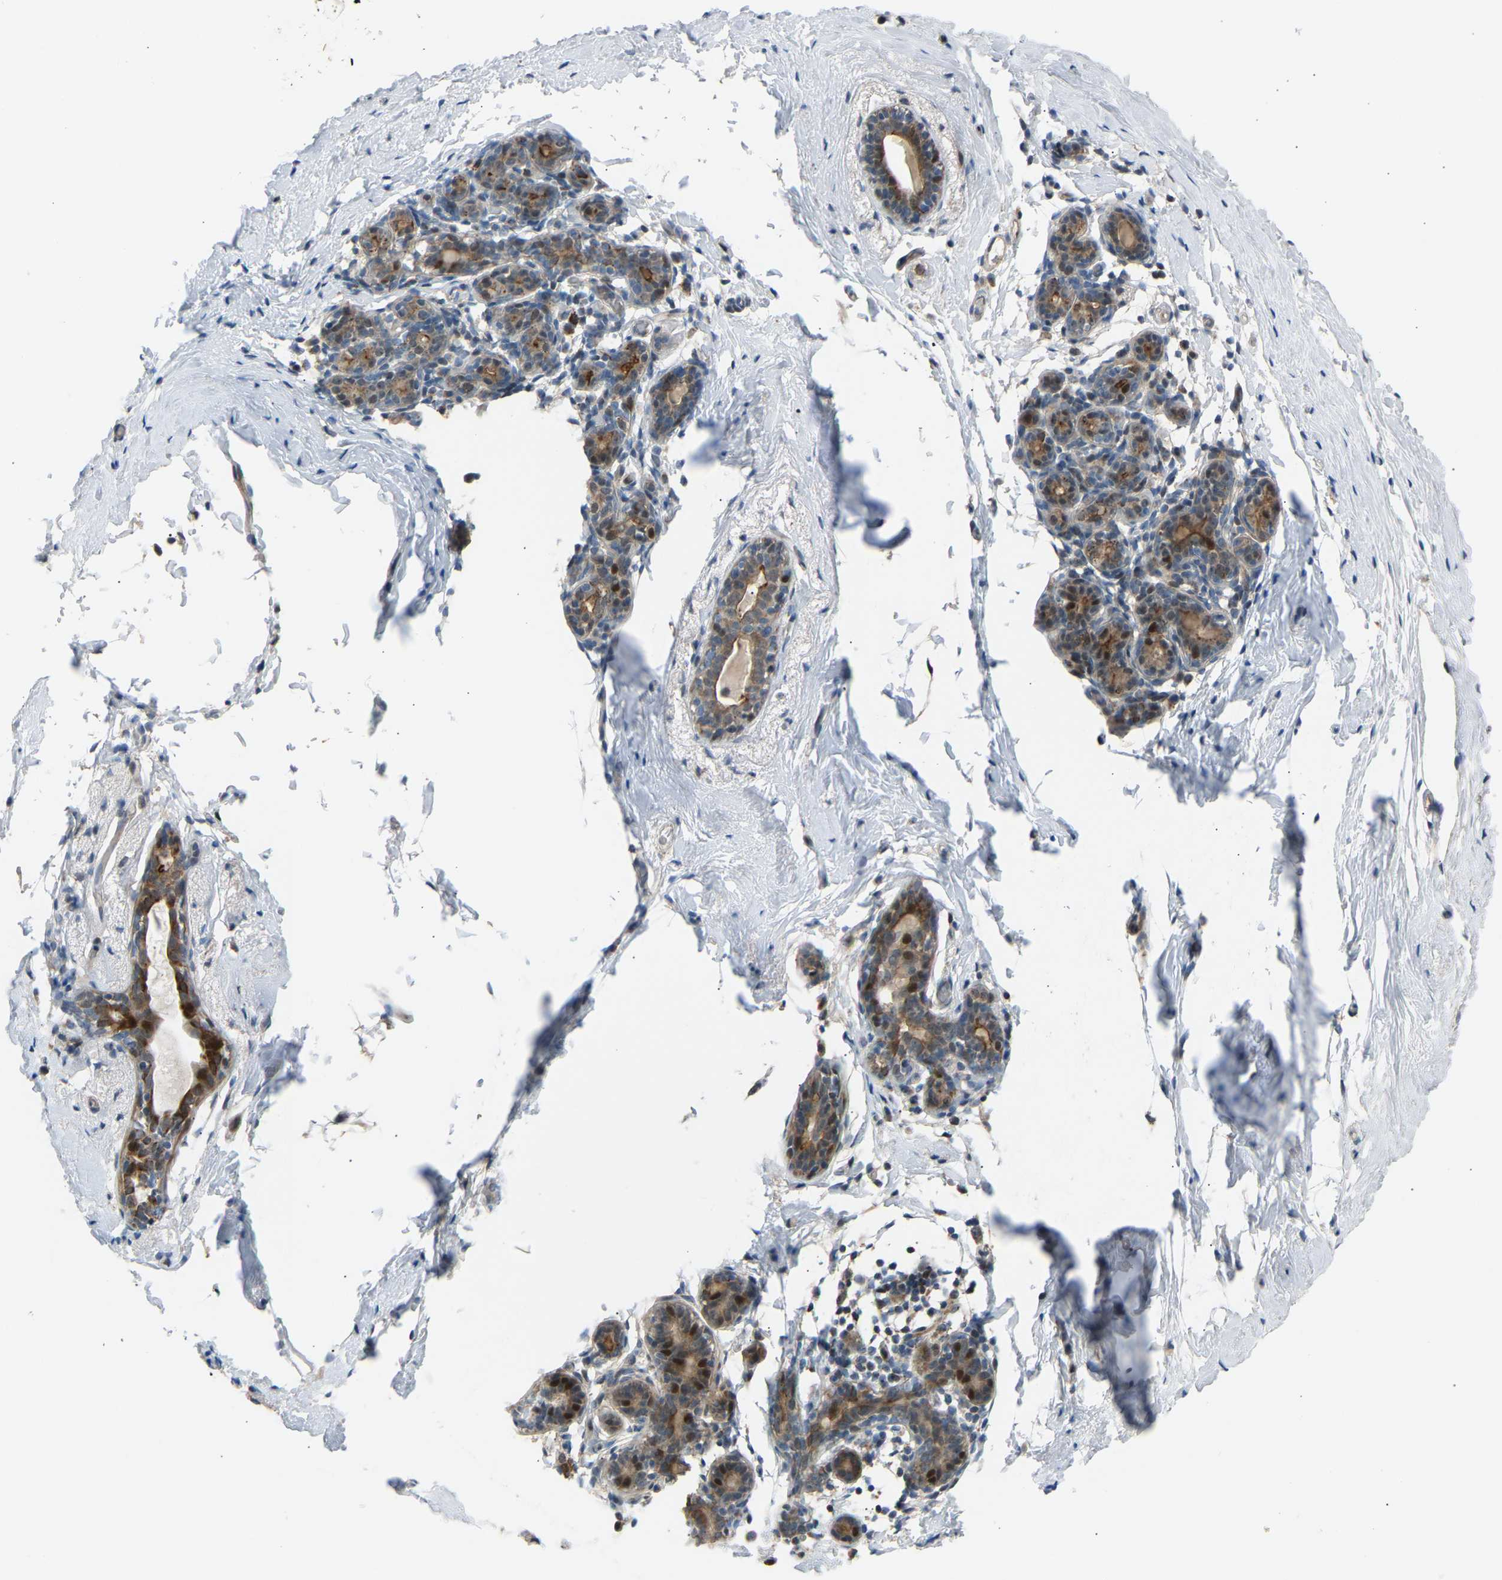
{"staining": {"intensity": "negative", "quantity": "none", "location": "none"}, "tissue": "breast", "cell_type": "Adipocytes", "image_type": "normal", "snomed": [{"axis": "morphology", "description": "Normal tissue, NOS"}, {"axis": "topography", "description": "Breast"}], "caption": "High magnification brightfield microscopy of normal breast stained with DAB (brown) and counterstained with hematoxylin (blue): adipocytes show no significant positivity. The staining was performed using DAB (3,3'-diaminobenzidine) to visualize the protein expression in brown, while the nuclei were stained in blue with hematoxylin (Magnification: 20x).", "gene": "VPS41", "patient": {"sex": "female", "age": 62}}